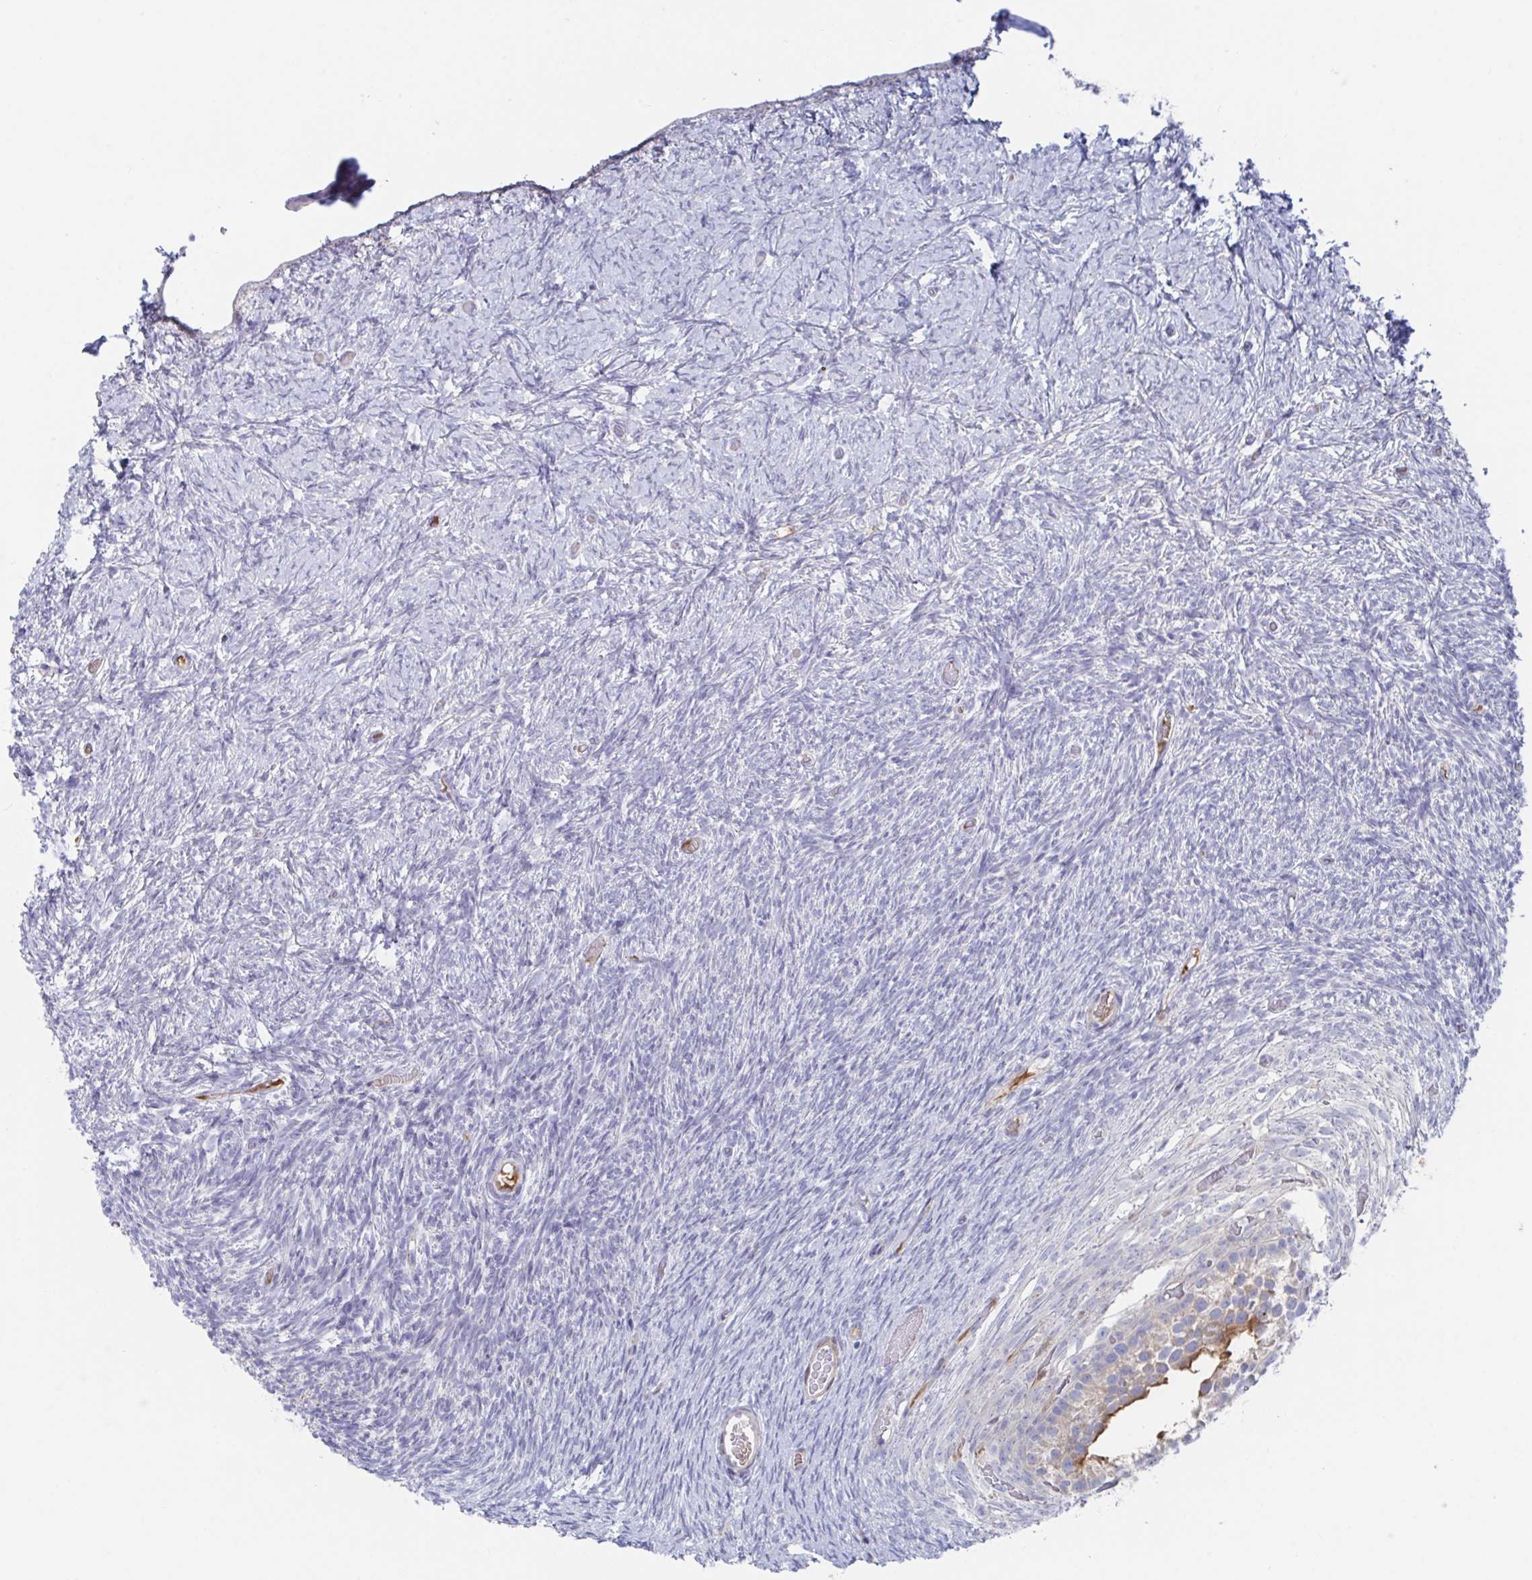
{"staining": {"intensity": "weak", "quantity": "<25%", "location": "cytoplasmic/membranous"}, "tissue": "ovary", "cell_type": "Follicle cells", "image_type": "normal", "snomed": [{"axis": "morphology", "description": "Normal tissue, NOS"}, {"axis": "topography", "description": "Ovary"}], "caption": "High power microscopy histopathology image of an immunohistochemistry (IHC) photomicrograph of normal ovary, revealing no significant staining in follicle cells.", "gene": "TNFAIP6", "patient": {"sex": "female", "age": 39}}